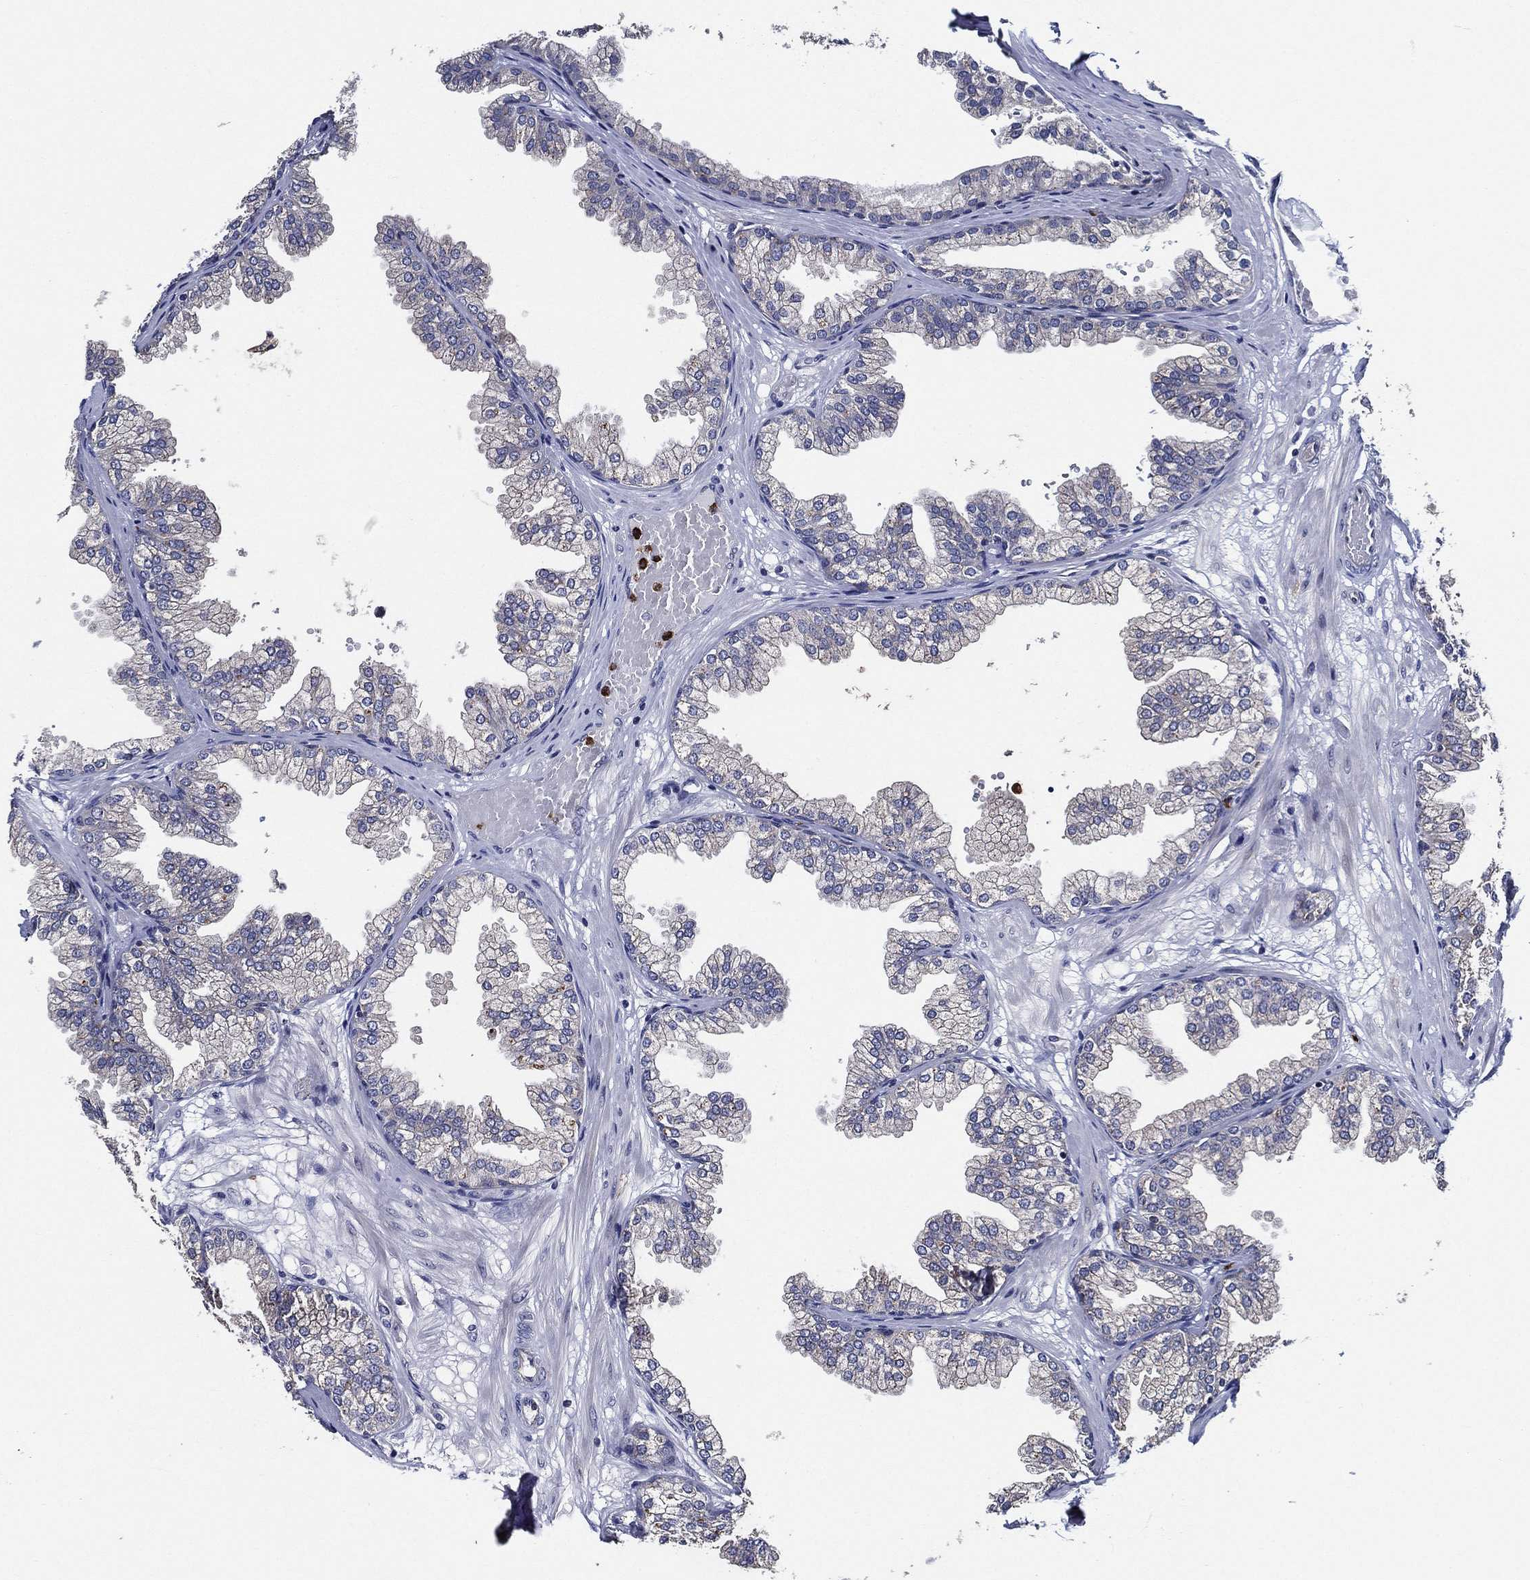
{"staining": {"intensity": "negative", "quantity": "none", "location": "none"}, "tissue": "prostate", "cell_type": "Glandular cells", "image_type": "normal", "snomed": [{"axis": "morphology", "description": "Normal tissue, NOS"}, {"axis": "topography", "description": "Prostate"}], "caption": "Immunohistochemistry (IHC) image of benign prostate: human prostate stained with DAB (3,3'-diaminobenzidine) exhibits no significant protein staining in glandular cells. (Immunohistochemistry, brightfield microscopy, high magnification).", "gene": "KIF20B", "patient": {"sex": "male", "age": 37}}